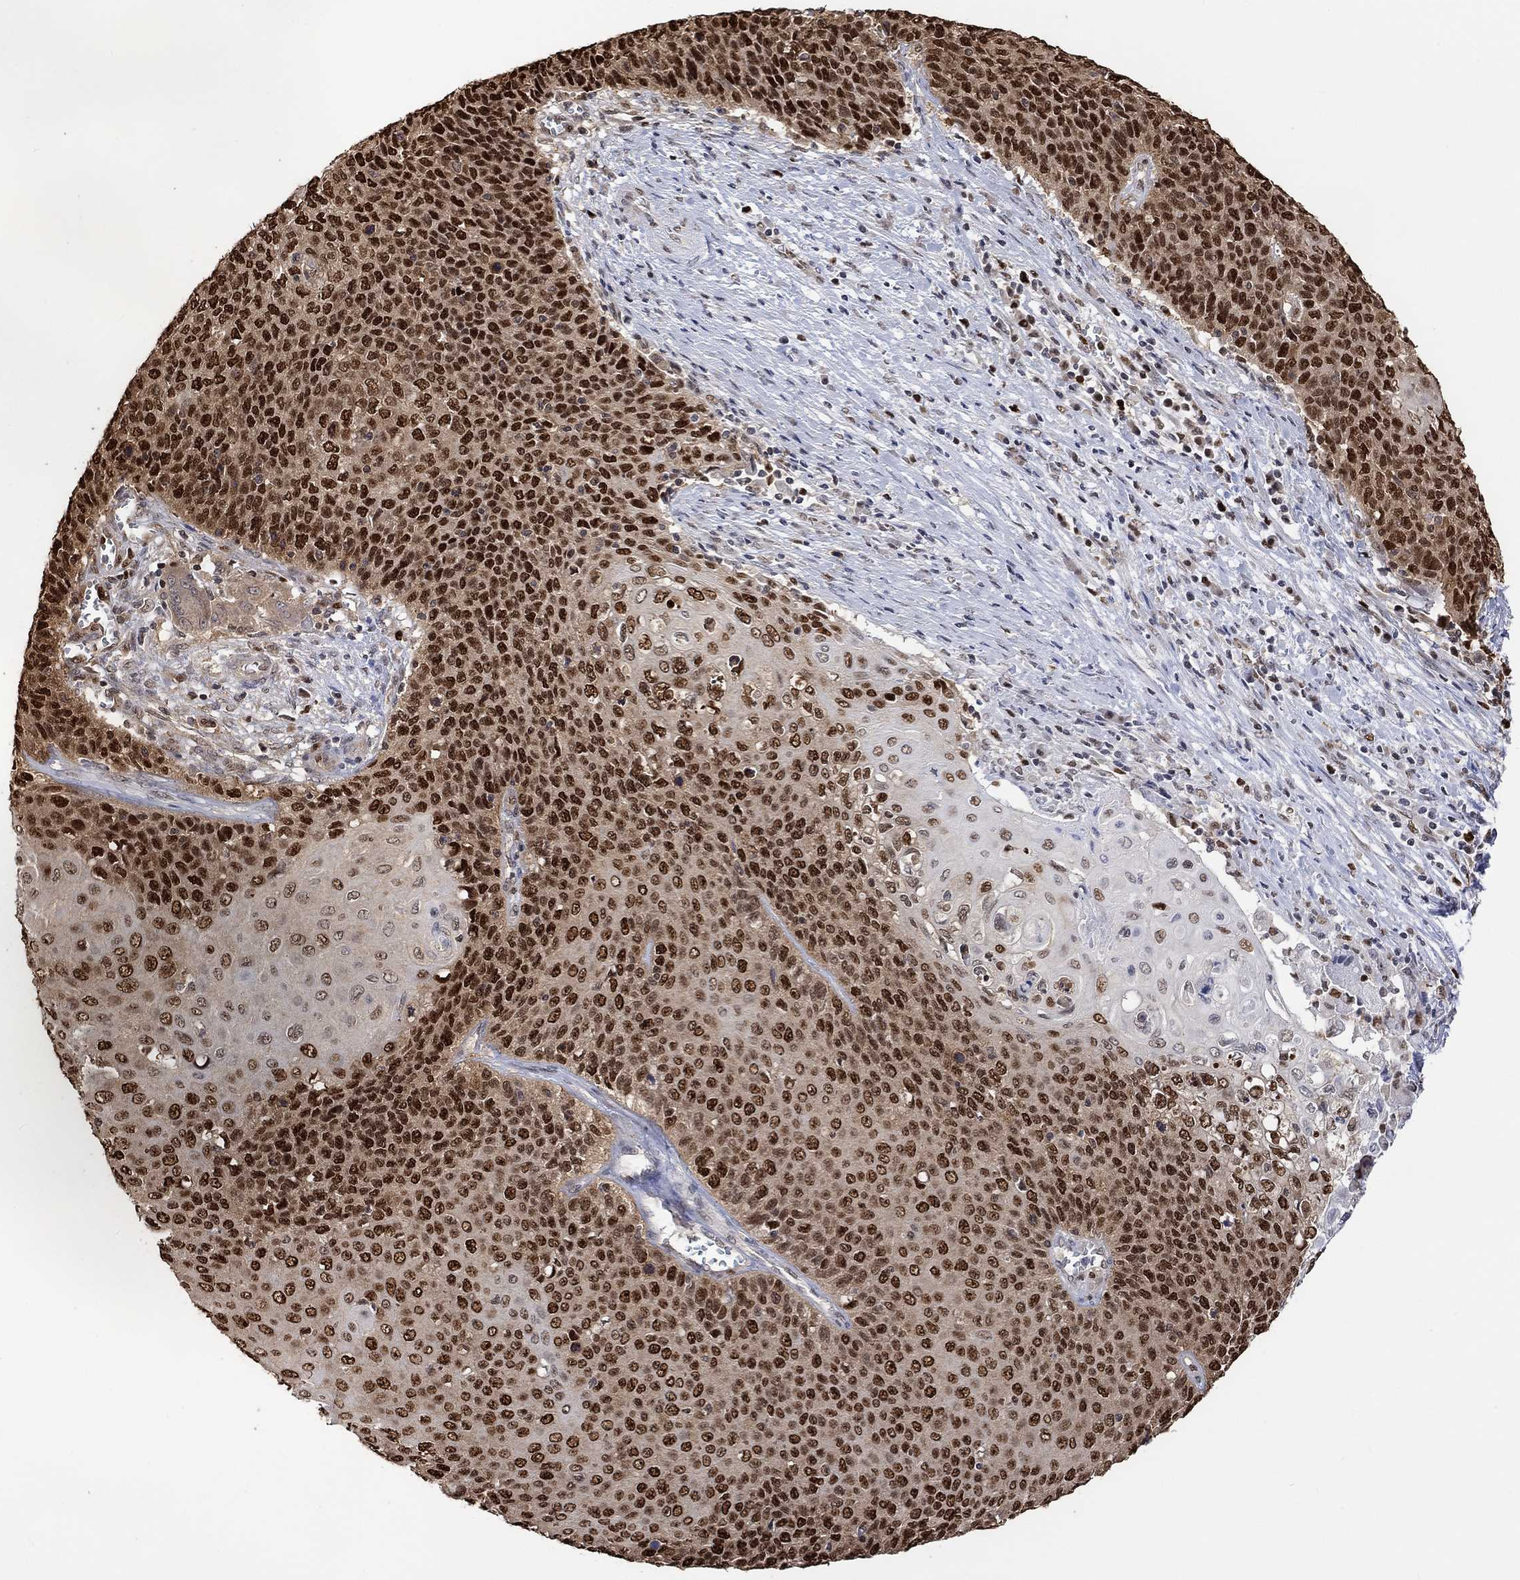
{"staining": {"intensity": "moderate", "quantity": ">75%", "location": "cytoplasmic/membranous,nuclear"}, "tissue": "cervical cancer", "cell_type": "Tumor cells", "image_type": "cancer", "snomed": [{"axis": "morphology", "description": "Squamous cell carcinoma, NOS"}, {"axis": "topography", "description": "Cervix"}], "caption": "Approximately >75% of tumor cells in human squamous cell carcinoma (cervical) reveal moderate cytoplasmic/membranous and nuclear protein staining as visualized by brown immunohistochemical staining.", "gene": "RAD54L2", "patient": {"sex": "female", "age": 39}}